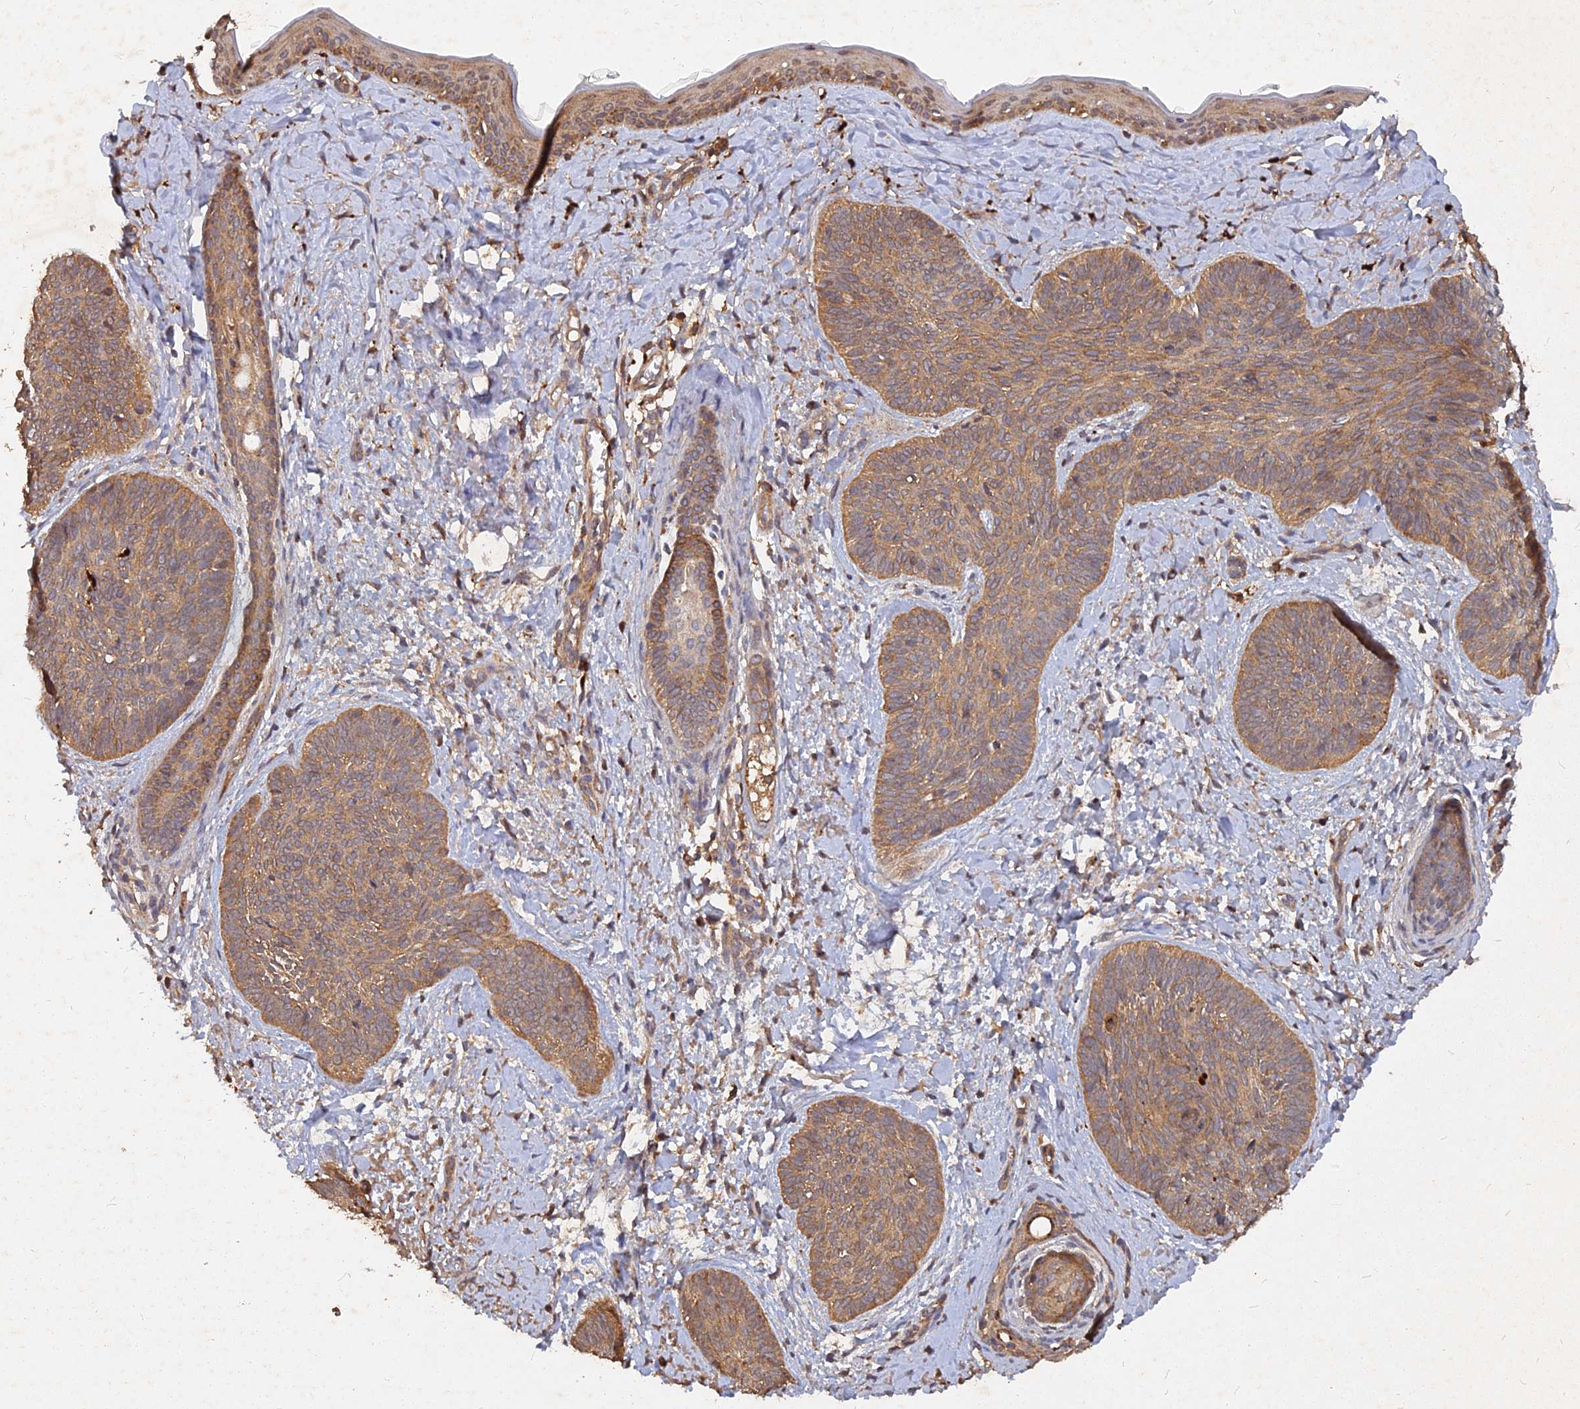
{"staining": {"intensity": "moderate", "quantity": ">75%", "location": "cytoplasmic/membranous"}, "tissue": "skin cancer", "cell_type": "Tumor cells", "image_type": "cancer", "snomed": [{"axis": "morphology", "description": "Basal cell carcinoma"}, {"axis": "topography", "description": "Skin"}], "caption": "DAB (3,3'-diaminobenzidine) immunohistochemical staining of basal cell carcinoma (skin) demonstrates moderate cytoplasmic/membranous protein expression in approximately >75% of tumor cells. (Stains: DAB (3,3'-diaminobenzidine) in brown, nuclei in blue, Microscopy: brightfield microscopy at high magnification).", "gene": "UBE2W", "patient": {"sex": "female", "age": 81}}